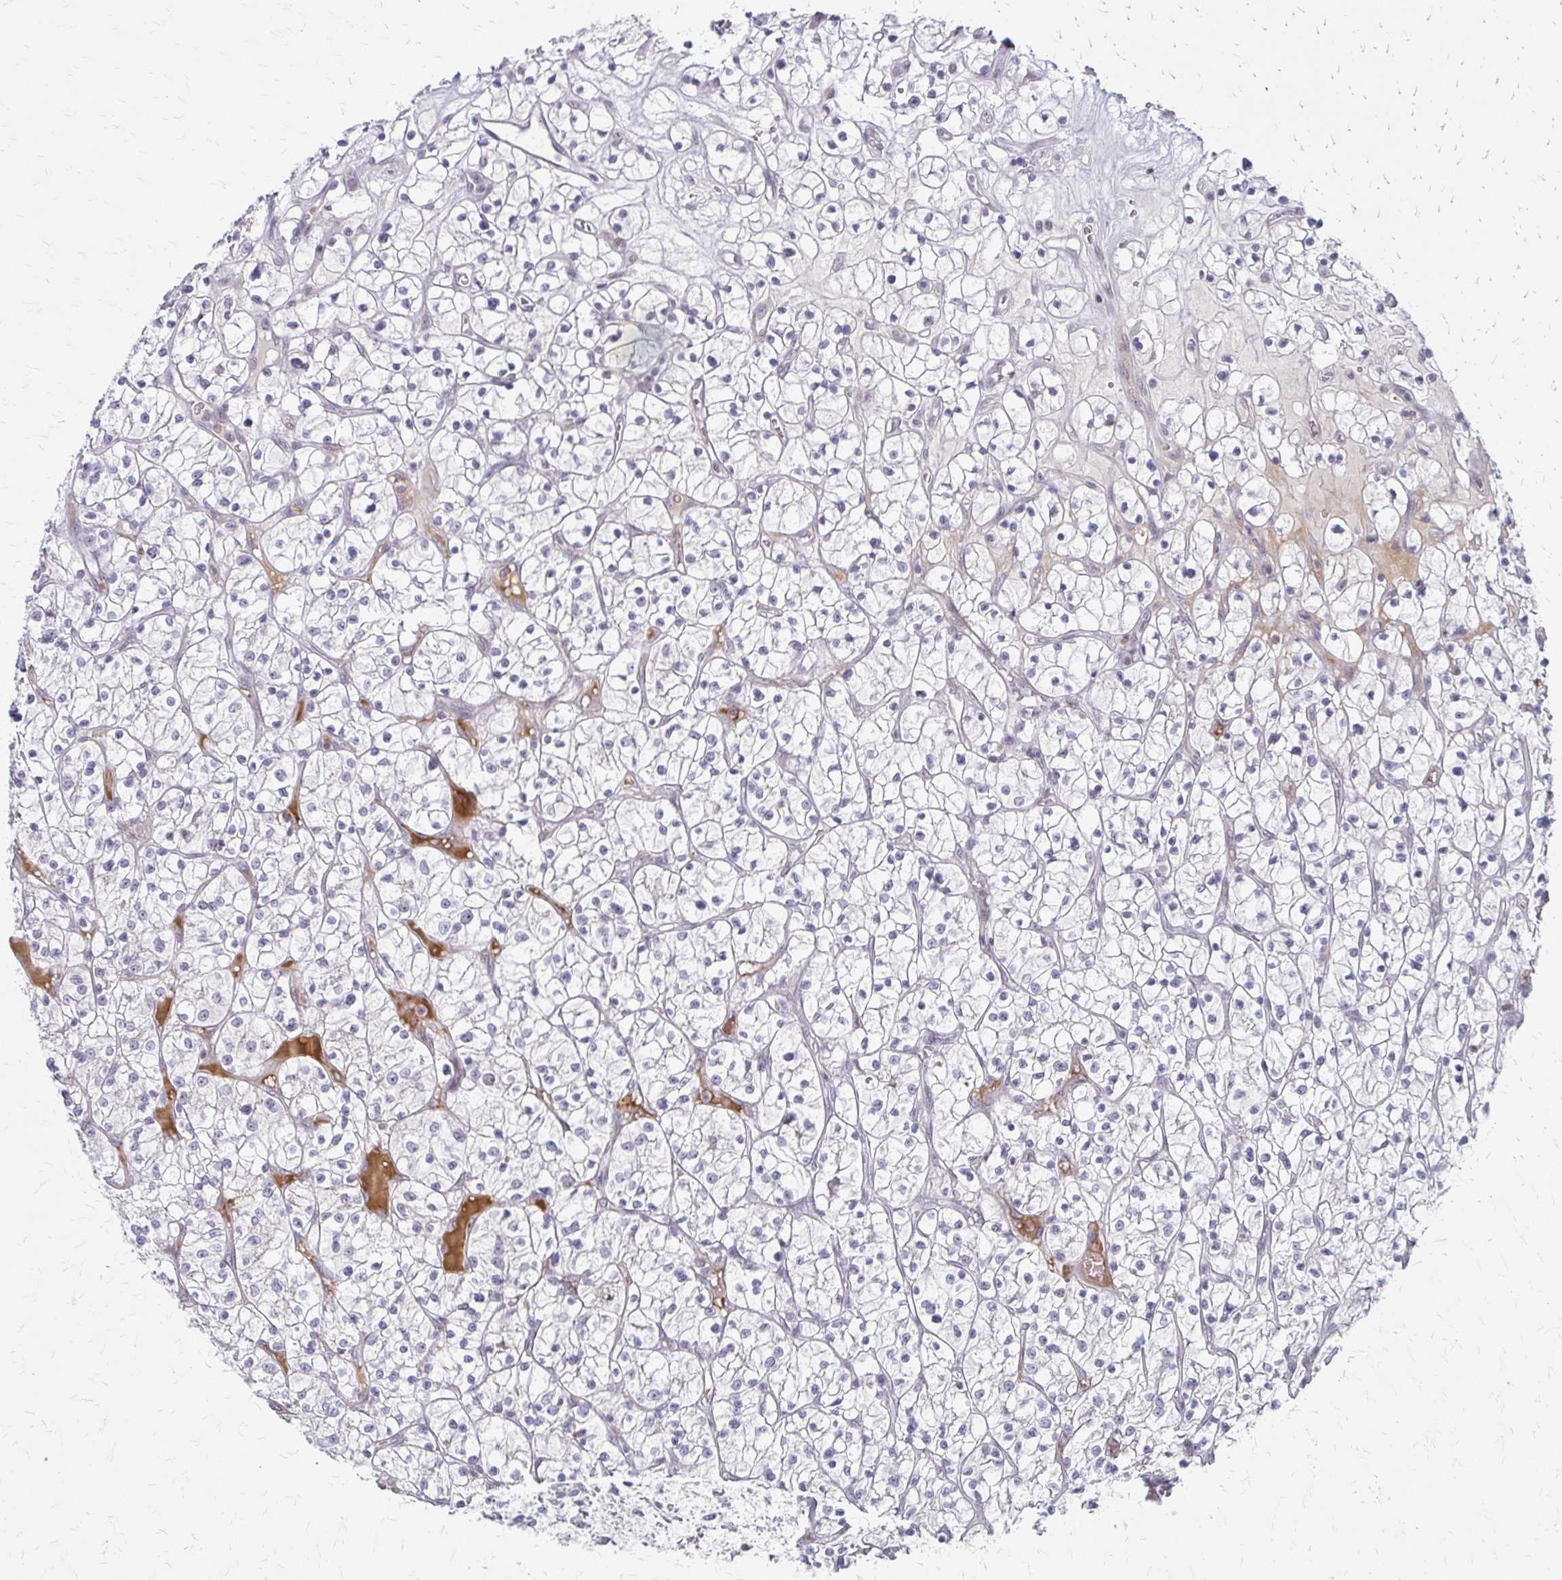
{"staining": {"intensity": "negative", "quantity": "none", "location": "none"}, "tissue": "renal cancer", "cell_type": "Tumor cells", "image_type": "cancer", "snomed": [{"axis": "morphology", "description": "Adenocarcinoma, NOS"}, {"axis": "topography", "description": "Kidney"}], "caption": "DAB immunohistochemical staining of human renal adenocarcinoma displays no significant staining in tumor cells.", "gene": "EED", "patient": {"sex": "female", "age": 64}}